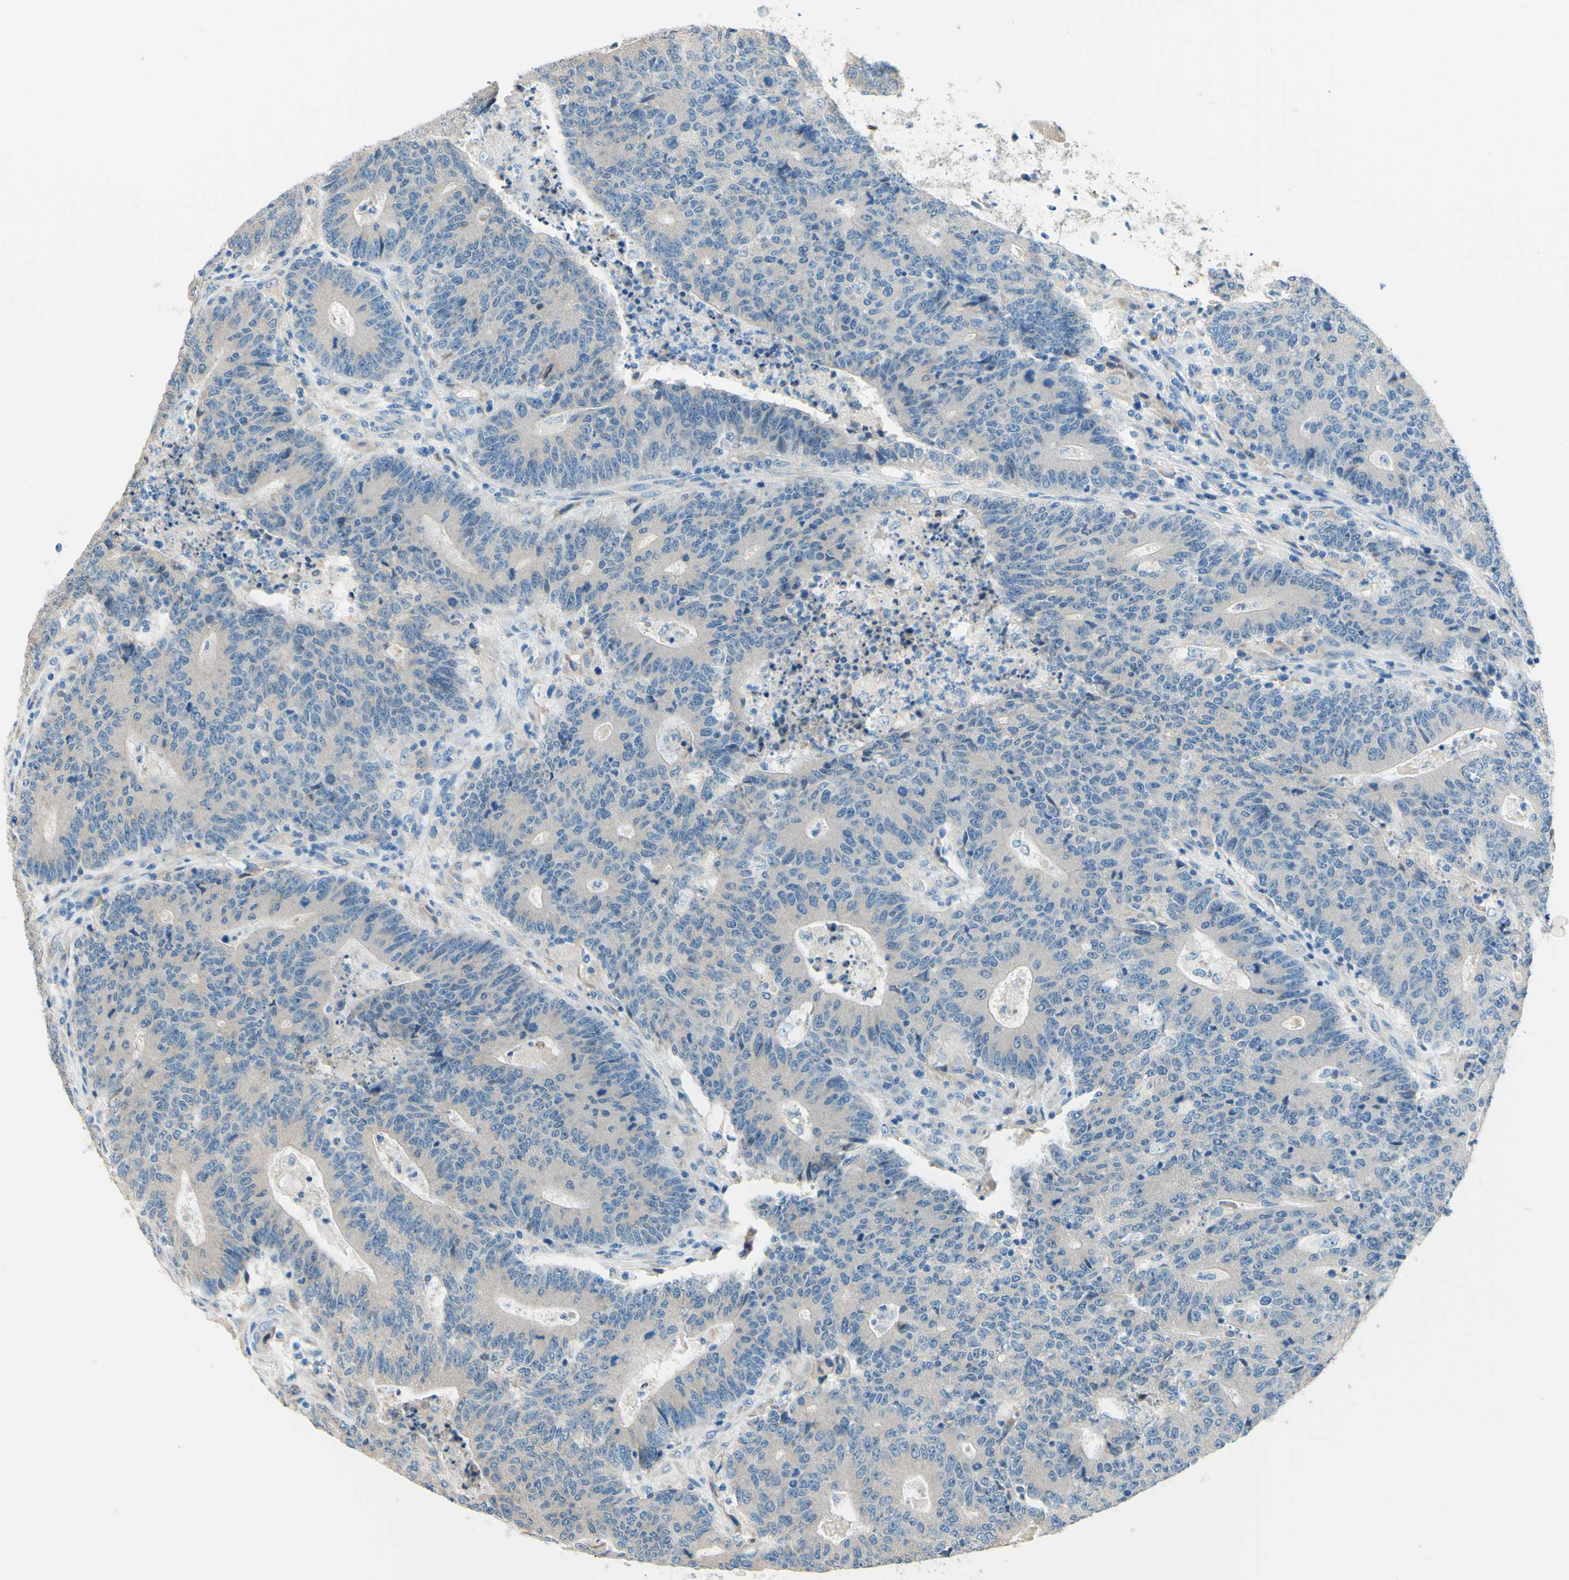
{"staining": {"intensity": "negative", "quantity": "none", "location": "none"}, "tissue": "colorectal cancer", "cell_type": "Tumor cells", "image_type": "cancer", "snomed": [{"axis": "morphology", "description": "Normal tissue, NOS"}, {"axis": "morphology", "description": "Adenocarcinoma, NOS"}, {"axis": "topography", "description": "Colon"}], "caption": "There is no significant expression in tumor cells of colorectal cancer (adenocarcinoma).", "gene": "PASD1", "patient": {"sex": "female", "age": 75}}